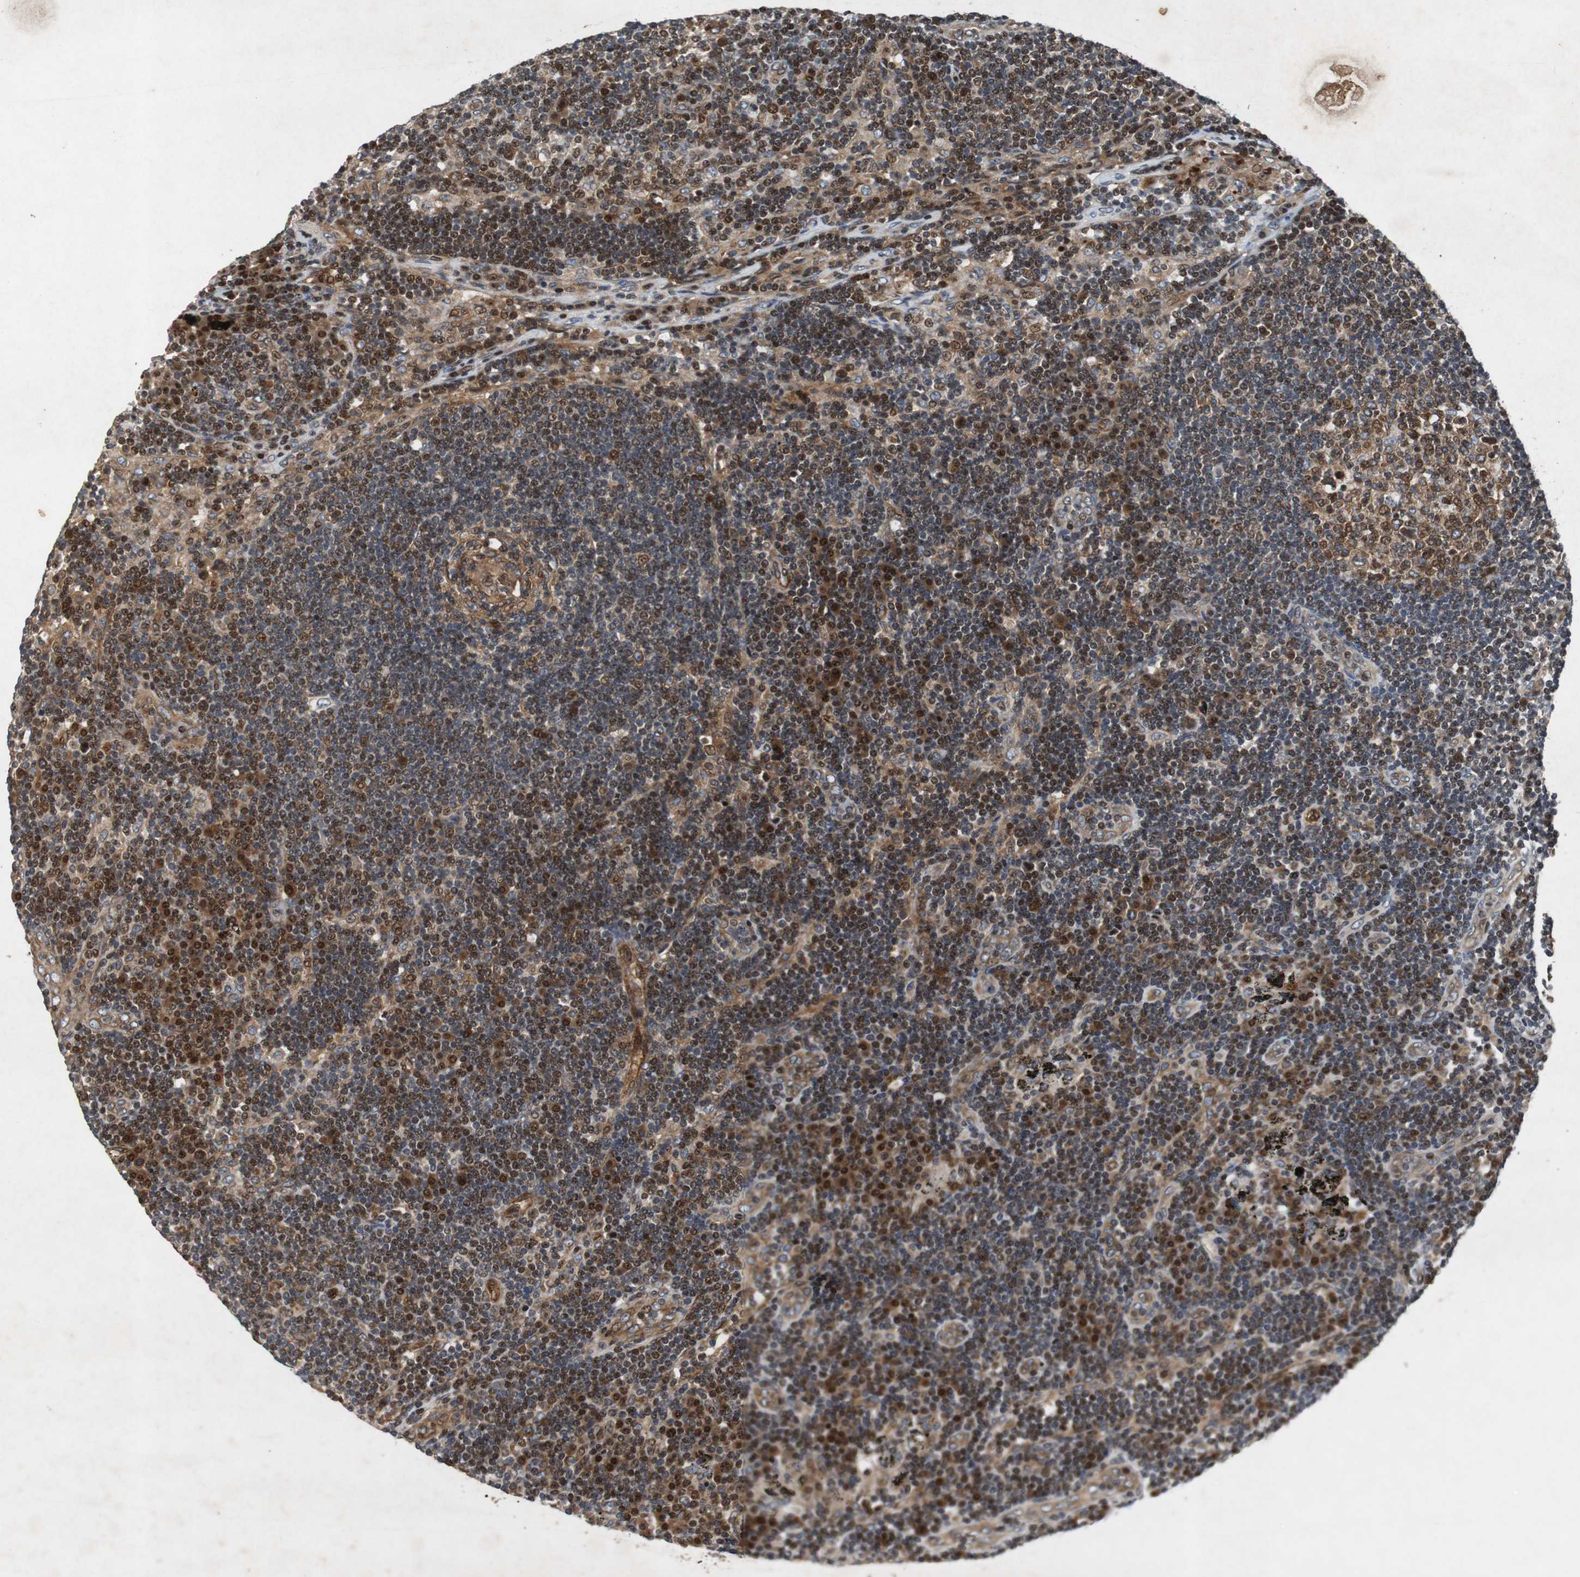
{"staining": {"intensity": "strong", "quantity": ">75%", "location": "cytoplasmic/membranous"}, "tissue": "lymph node", "cell_type": "Germinal center cells", "image_type": "normal", "snomed": [{"axis": "morphology", "description": "Normal tissue, NOS"}, {"axis": "morphology", "description": "Squamous cell carcinoma, metastatic, NOS"}, {"axis": "topography", "description": "Lymph node"}], "caption": "Immunohistochemical staining of benign human lymph node exhibits high levels of strong cytoplasmic/membranous expression in approximately >75% of germinal center cells. Using DAB (brown) and hematoxylin (blue) stains, captured at high magnification using brightfield microscopy.", "gene": "TUBA4A", "patient": {"sex": "female", "age": 53}}